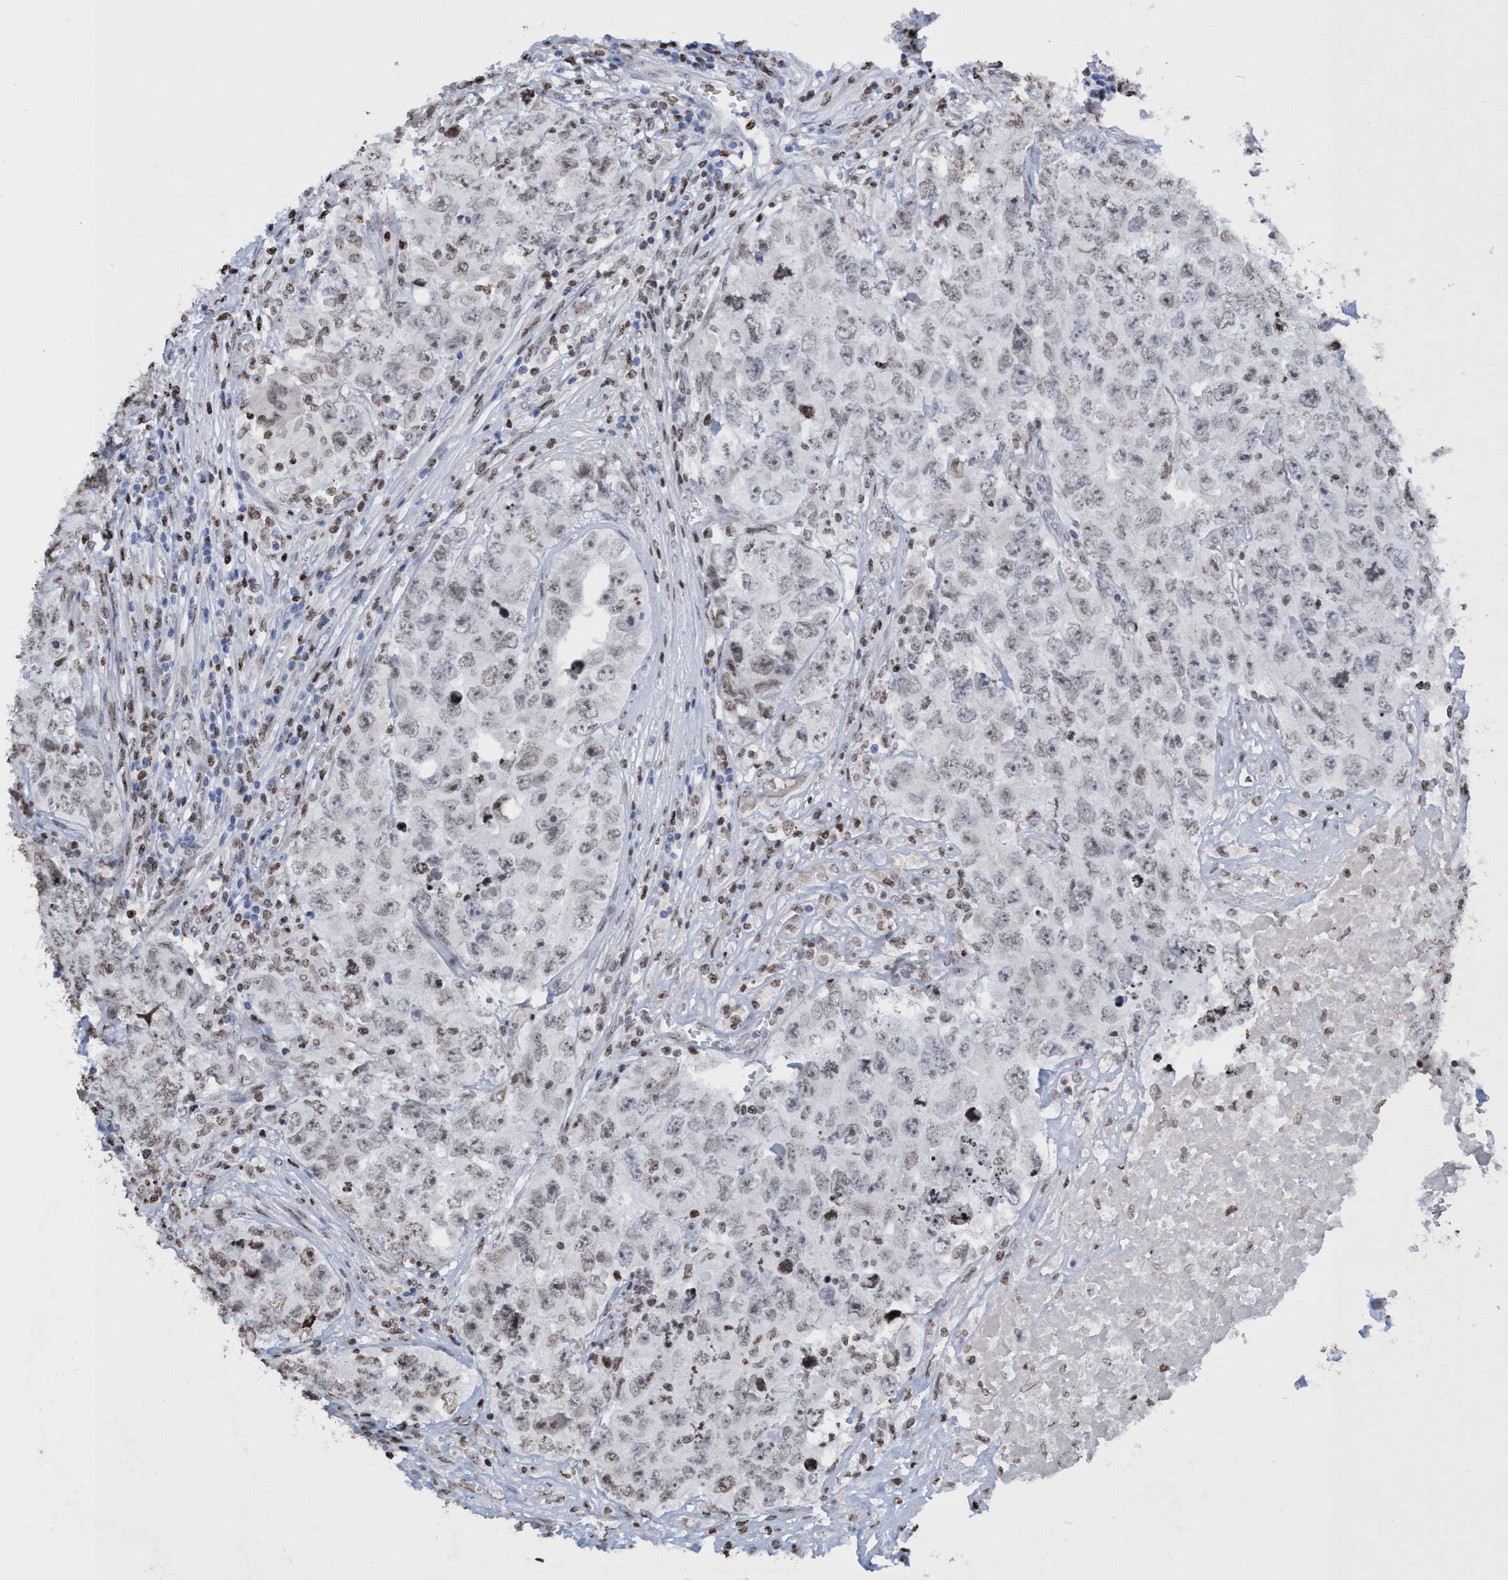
{"staining": {"intensity": "weak", "quantity": "25%-75%", "location": "nuclear"}, "tissue": "testis cancer", "cell_type": "Tumor cells", "image_type": "cancer", "snomed": [{"axis": "morphology", "description": "Seminoma, NOS"}, {"axis": "morphology", "description": "Carcinoma, Embryonal, NOS"}, {"axis": "topography", "description": "Testis"}], "caption": "A brown stain labels weak nuclear expression of a protein in testis cancer tumor cells.", "gene": "CBX2", "patient": {"sex": "male", "age": 43}}